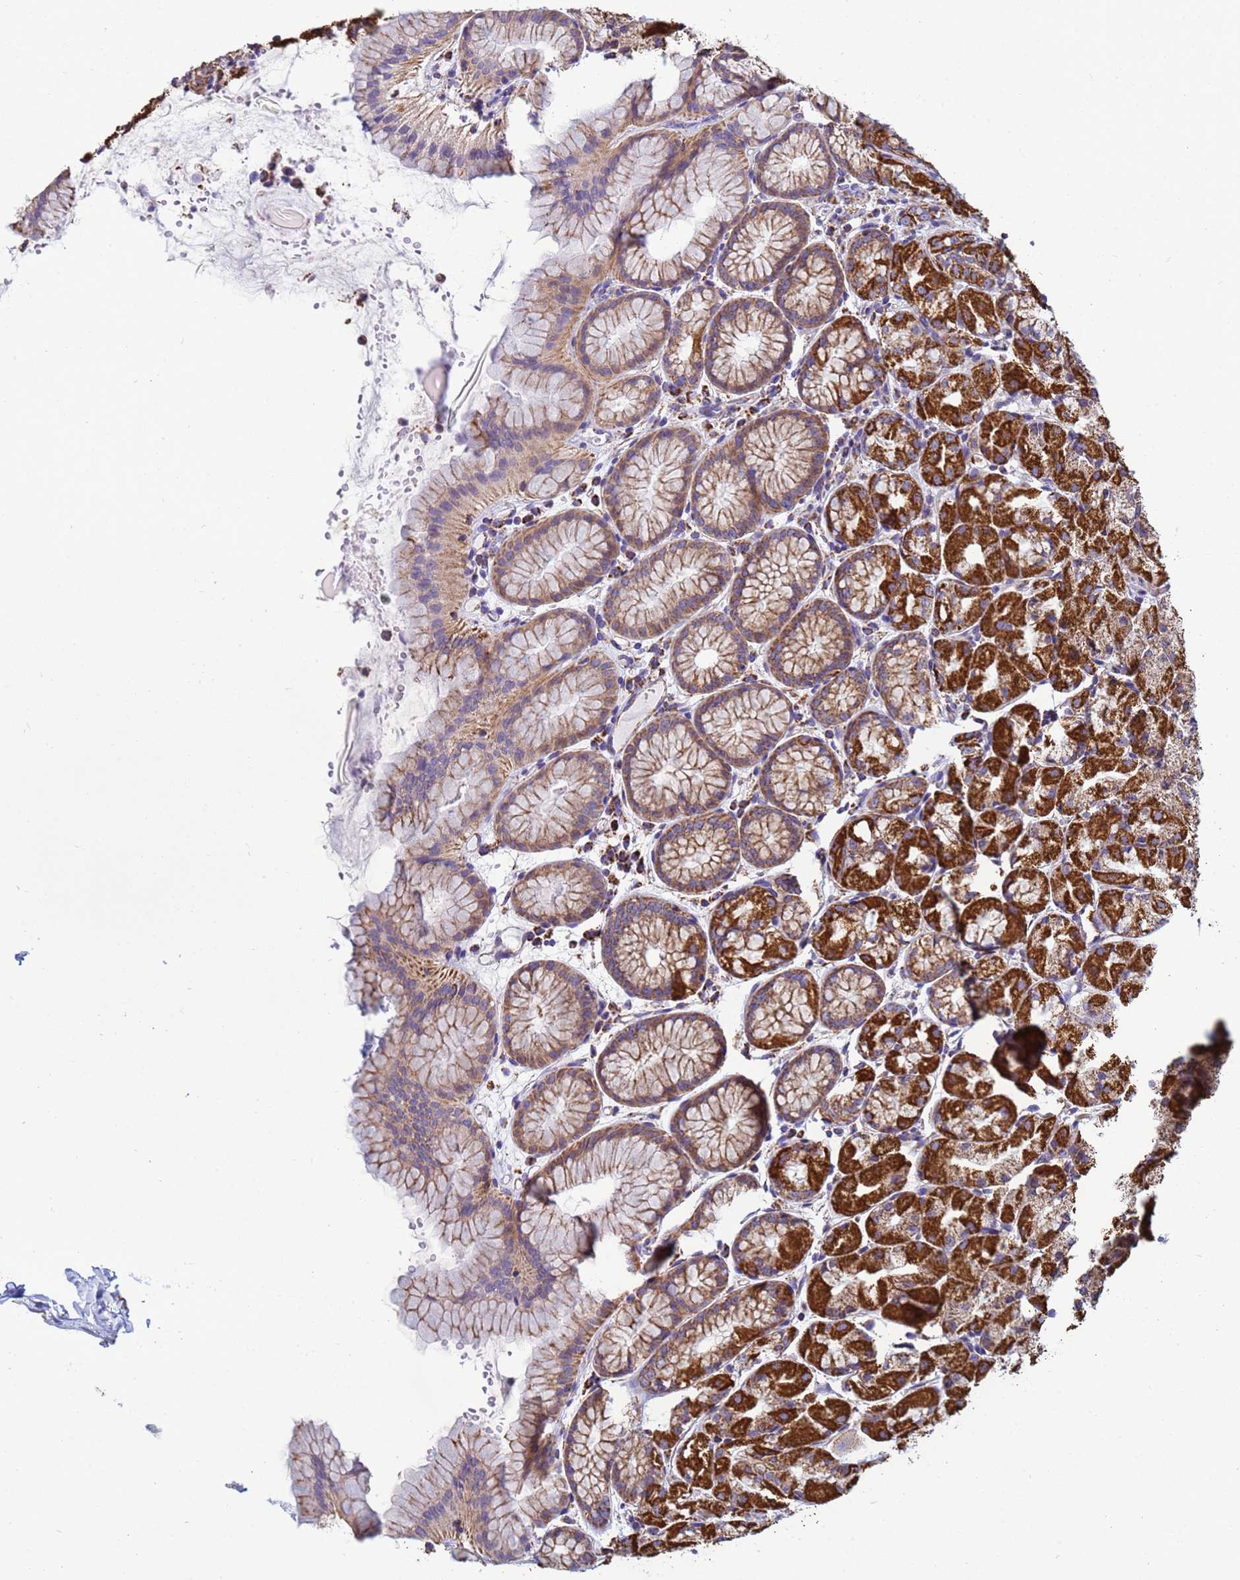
{"staining": {"intensity": "strong", "quantity": "25%-75%", "location": "cytoplasmic/membranous"}, "tissue": "stomach", "cell_type": "Glandular cells", "image_type": "normal", "snomed": [{"axis": "morphology", "description": "Normal tissue, NOS"}, {"axis": "topography", "description": "Stomach, upper"}], "caption": "IHC micrograph of unremarkable stomach: human stomach stained using immunohistochemistry (IHC) demonstrates high levels of strong protein expression localized specifically in the cytoplasmic/membranous of glandular cells, appearing as a cytoplasmic/membranous brown color.", "gene": "COQ4", "patient": {"sex": "male", "age": 47}}